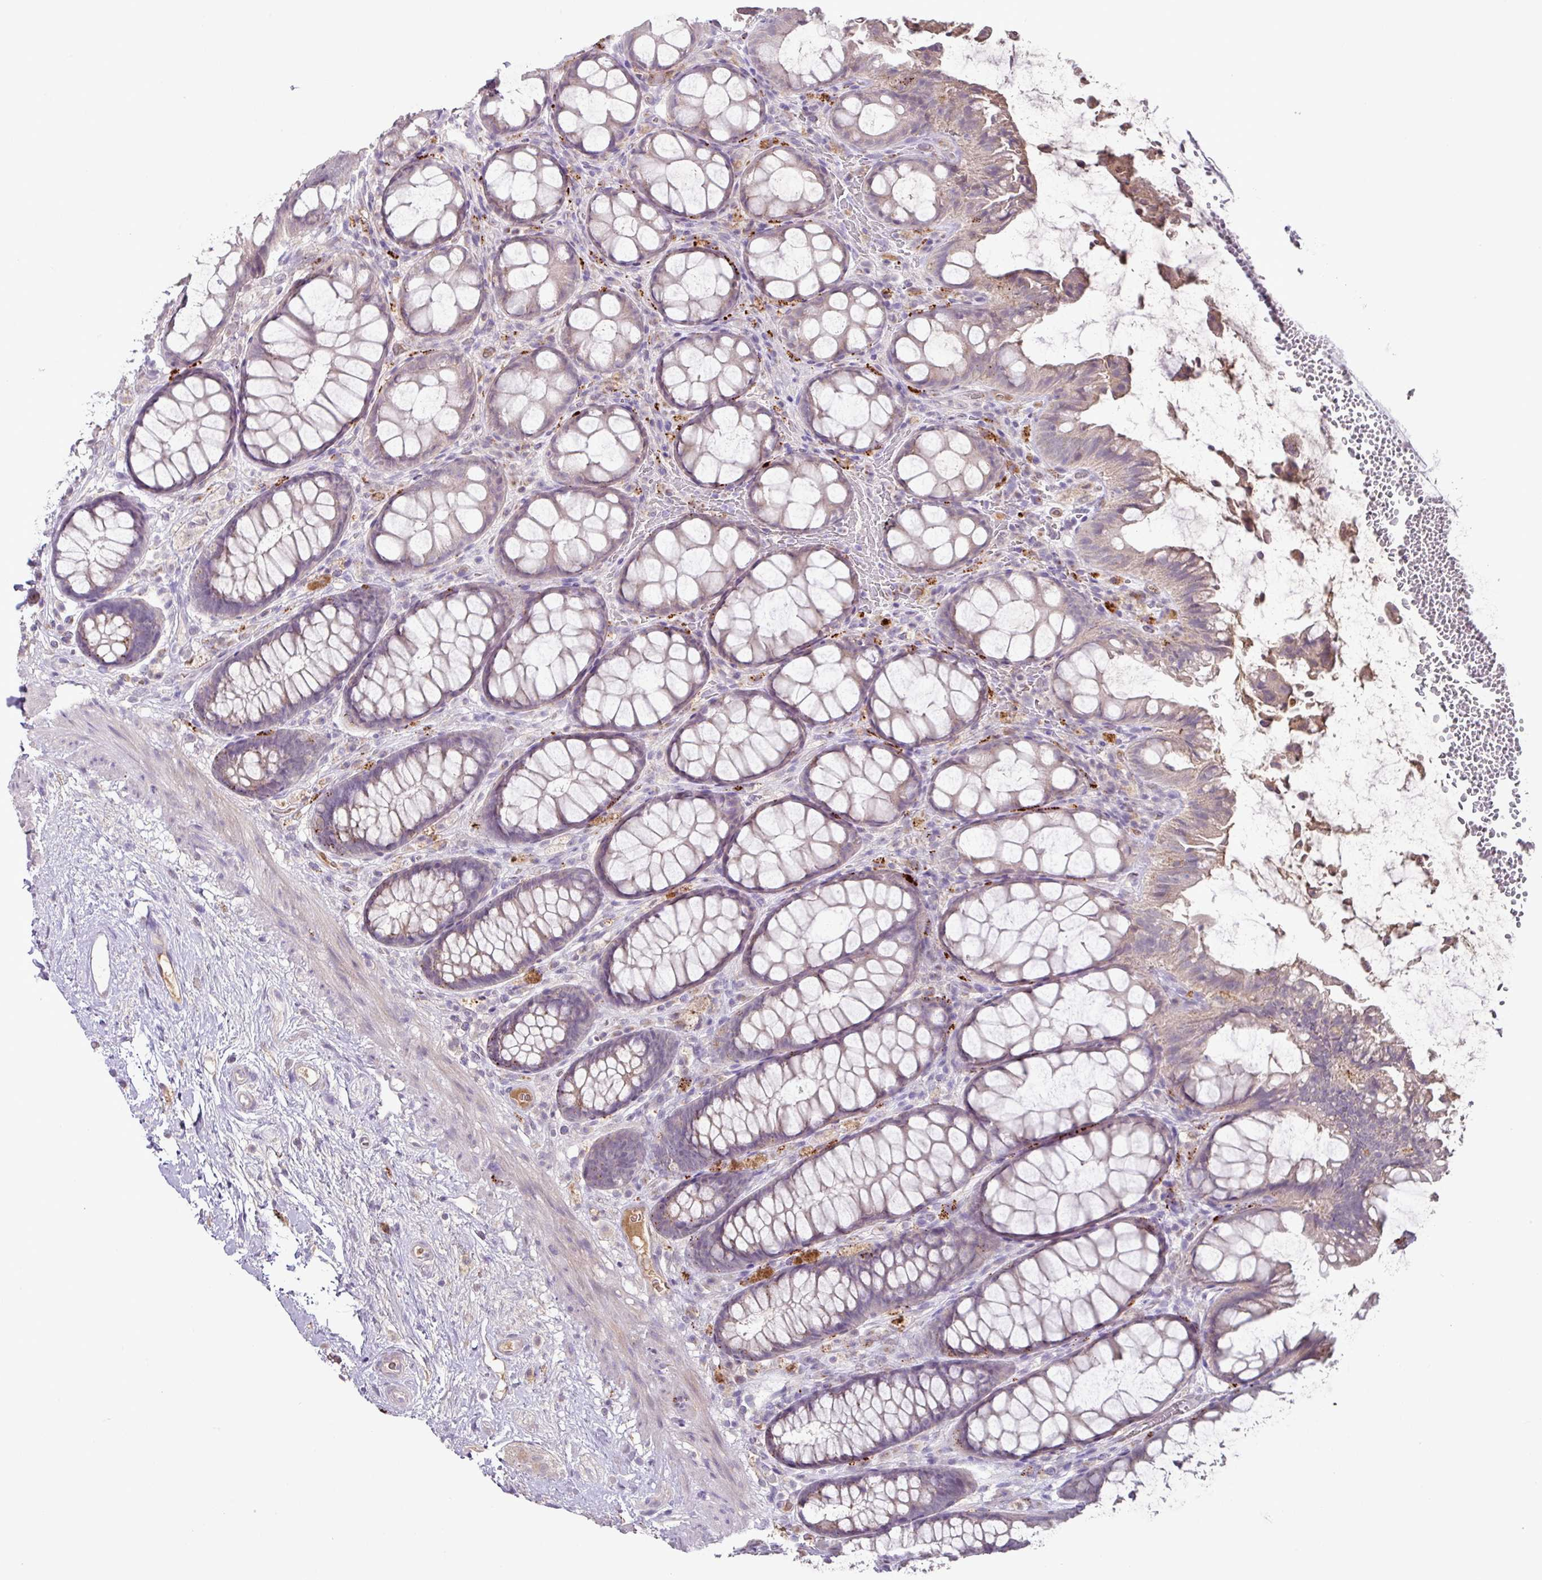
{"staining": {"intensity": "moderate", "quantity": "<25%", "location": "cytoplasmic/membranous"}, "tissue": "rectum", "cell_type": "Glandular cells", "image_type": "normal", "snomed": [{"axis": "morphology", "description": "Normal tissue, NOS"}, {"axis": "topography", "description": "Rectum"}], "caption": "Rectum stained with DAB (3,3'-diaminobenzidine) IHC shows low levels of moderate cytoplasmic/membranous expression in approximately <25% of glandular cells.", "gene": "PLEKHH3", "patient": {"sex": "female", "age": 67}}